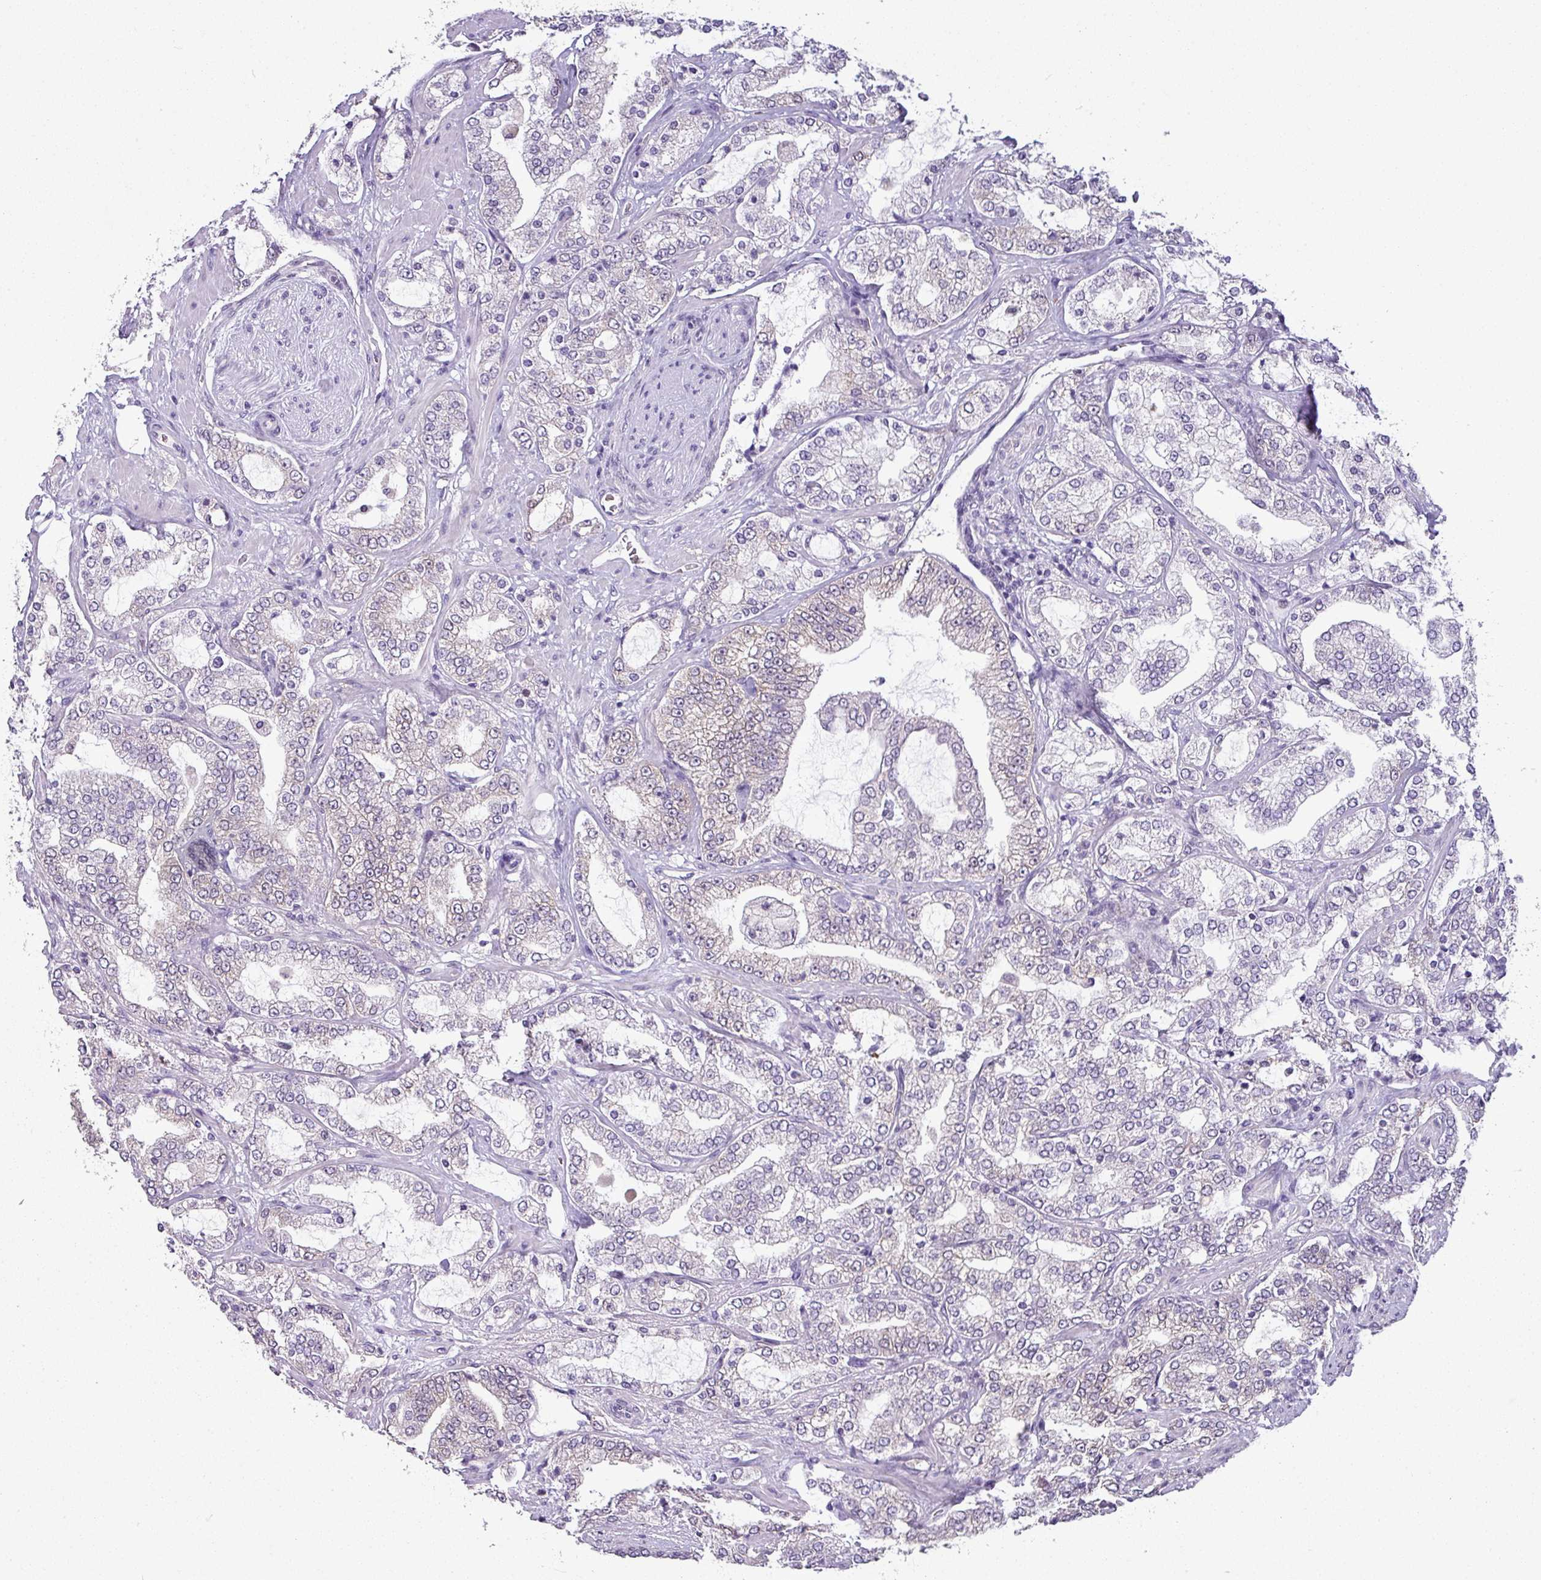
{"staining": {"intensity": "weak", "quantity": "<25%", "location": "cytoplasmic/membranous,nuclear"}, "tissue": "prostate cancer", "cell_type": "Tumor cells", "image_type": "cancer", "snomed": [{"axis": "morphology", "description": "Adenocarcinoma, High grade"}, {"axis": "topography", "description": "Prostate"}], "caption": "Adenocarcinoma (high-grade) (prostate) was stained to show a protein in brown. There is no significant expression in tumor cells.", "gene": "TTLL12", "patient": {"sex": "male", "age": 64}}